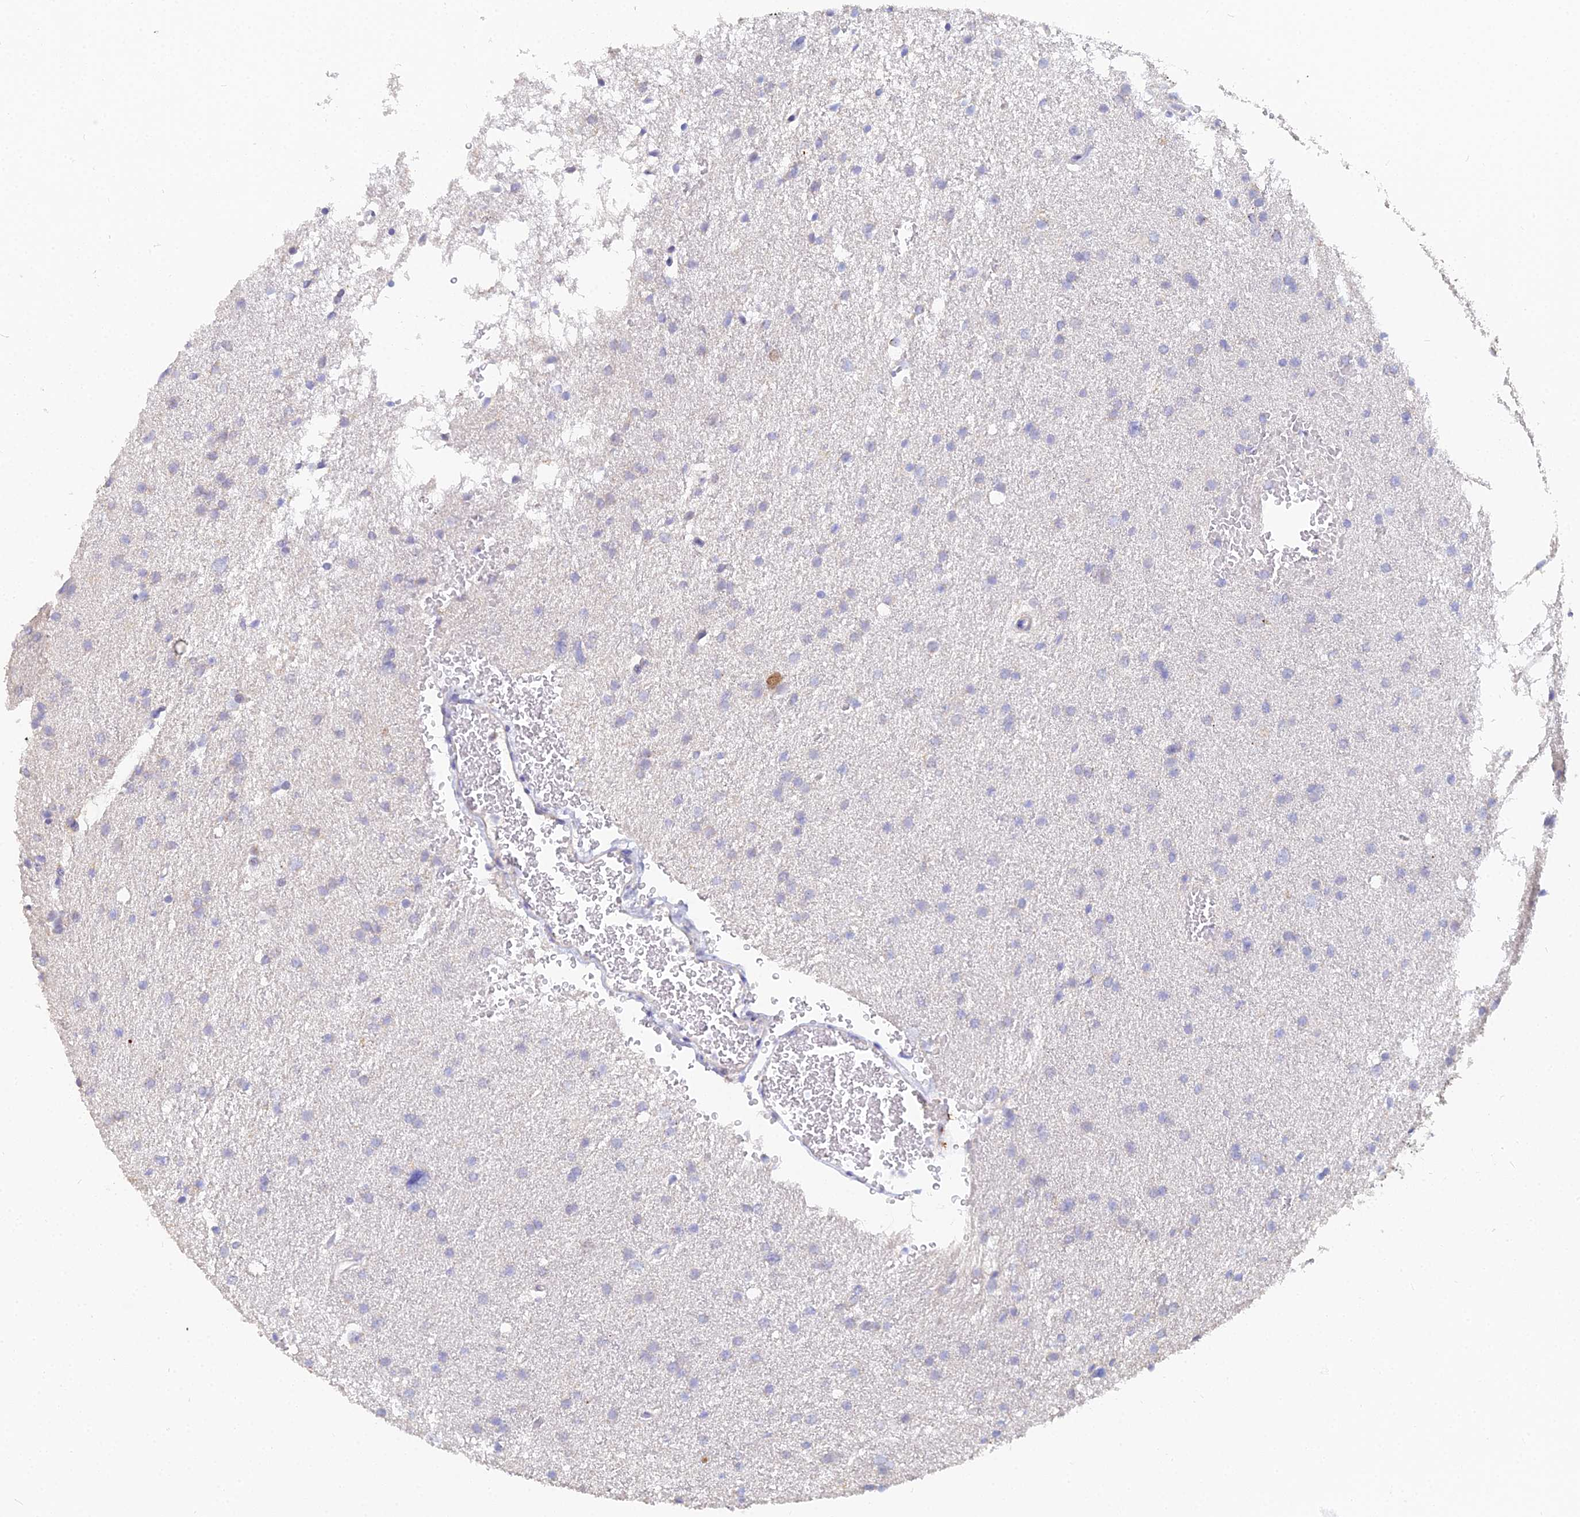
{"staining": {"intensity": "negative", "quantity": "none", "location": "none"}, "tissue": "glioma", "cell_type": "Tumor cells", "image_type": "cancer", "snomed": [{"axis": "morphology", "description": "Glioma, malignant, High grade"}, {"axis": "topography", "description": "Cerebral cortex"}], "caption": "Malignant high-grade glioma was stained to show a protein in brown. There is no significant positivity in tumor cells.", "gene": "MCM2", "patient": {"sex": "female", "age": 36}}